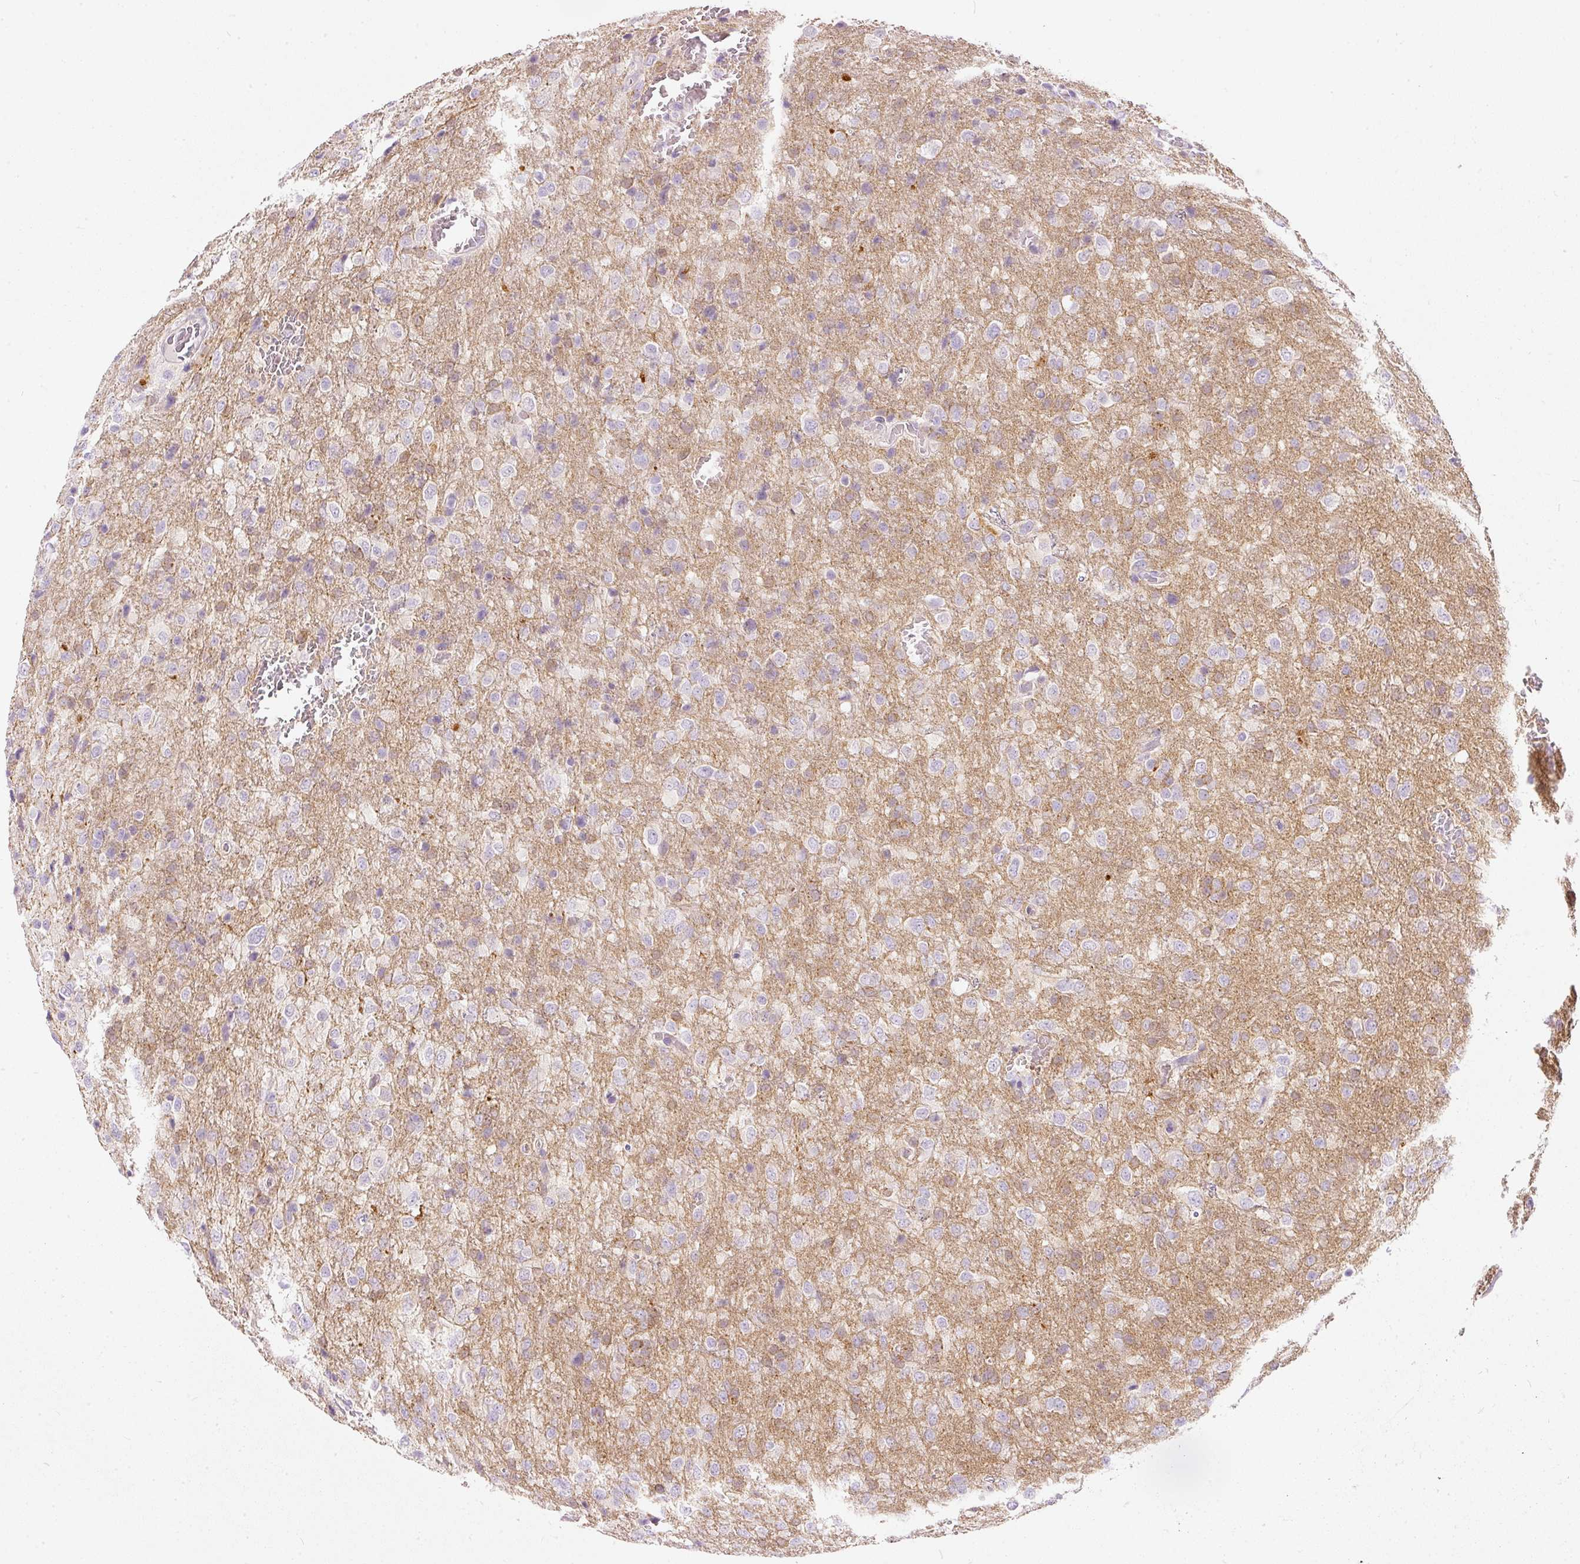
{"staining": {"intensity": "negative", "quantity": "none", "location": "none"}, "tissue": "glioma", "cell_type": "Tumor cells", "image_type": "cancer", "snomed": [{"axis": "morphology", "description": "Glioma, malignant, High grade"}, {"axis": "topography", "description": "Brain"}], "caption": "IHC image of human glioma stained for a protein (brown), which demonstrates no expression in tumor cells.", "gene": "MTHFD2", "patient": {"sex": "female", "age": 74}}